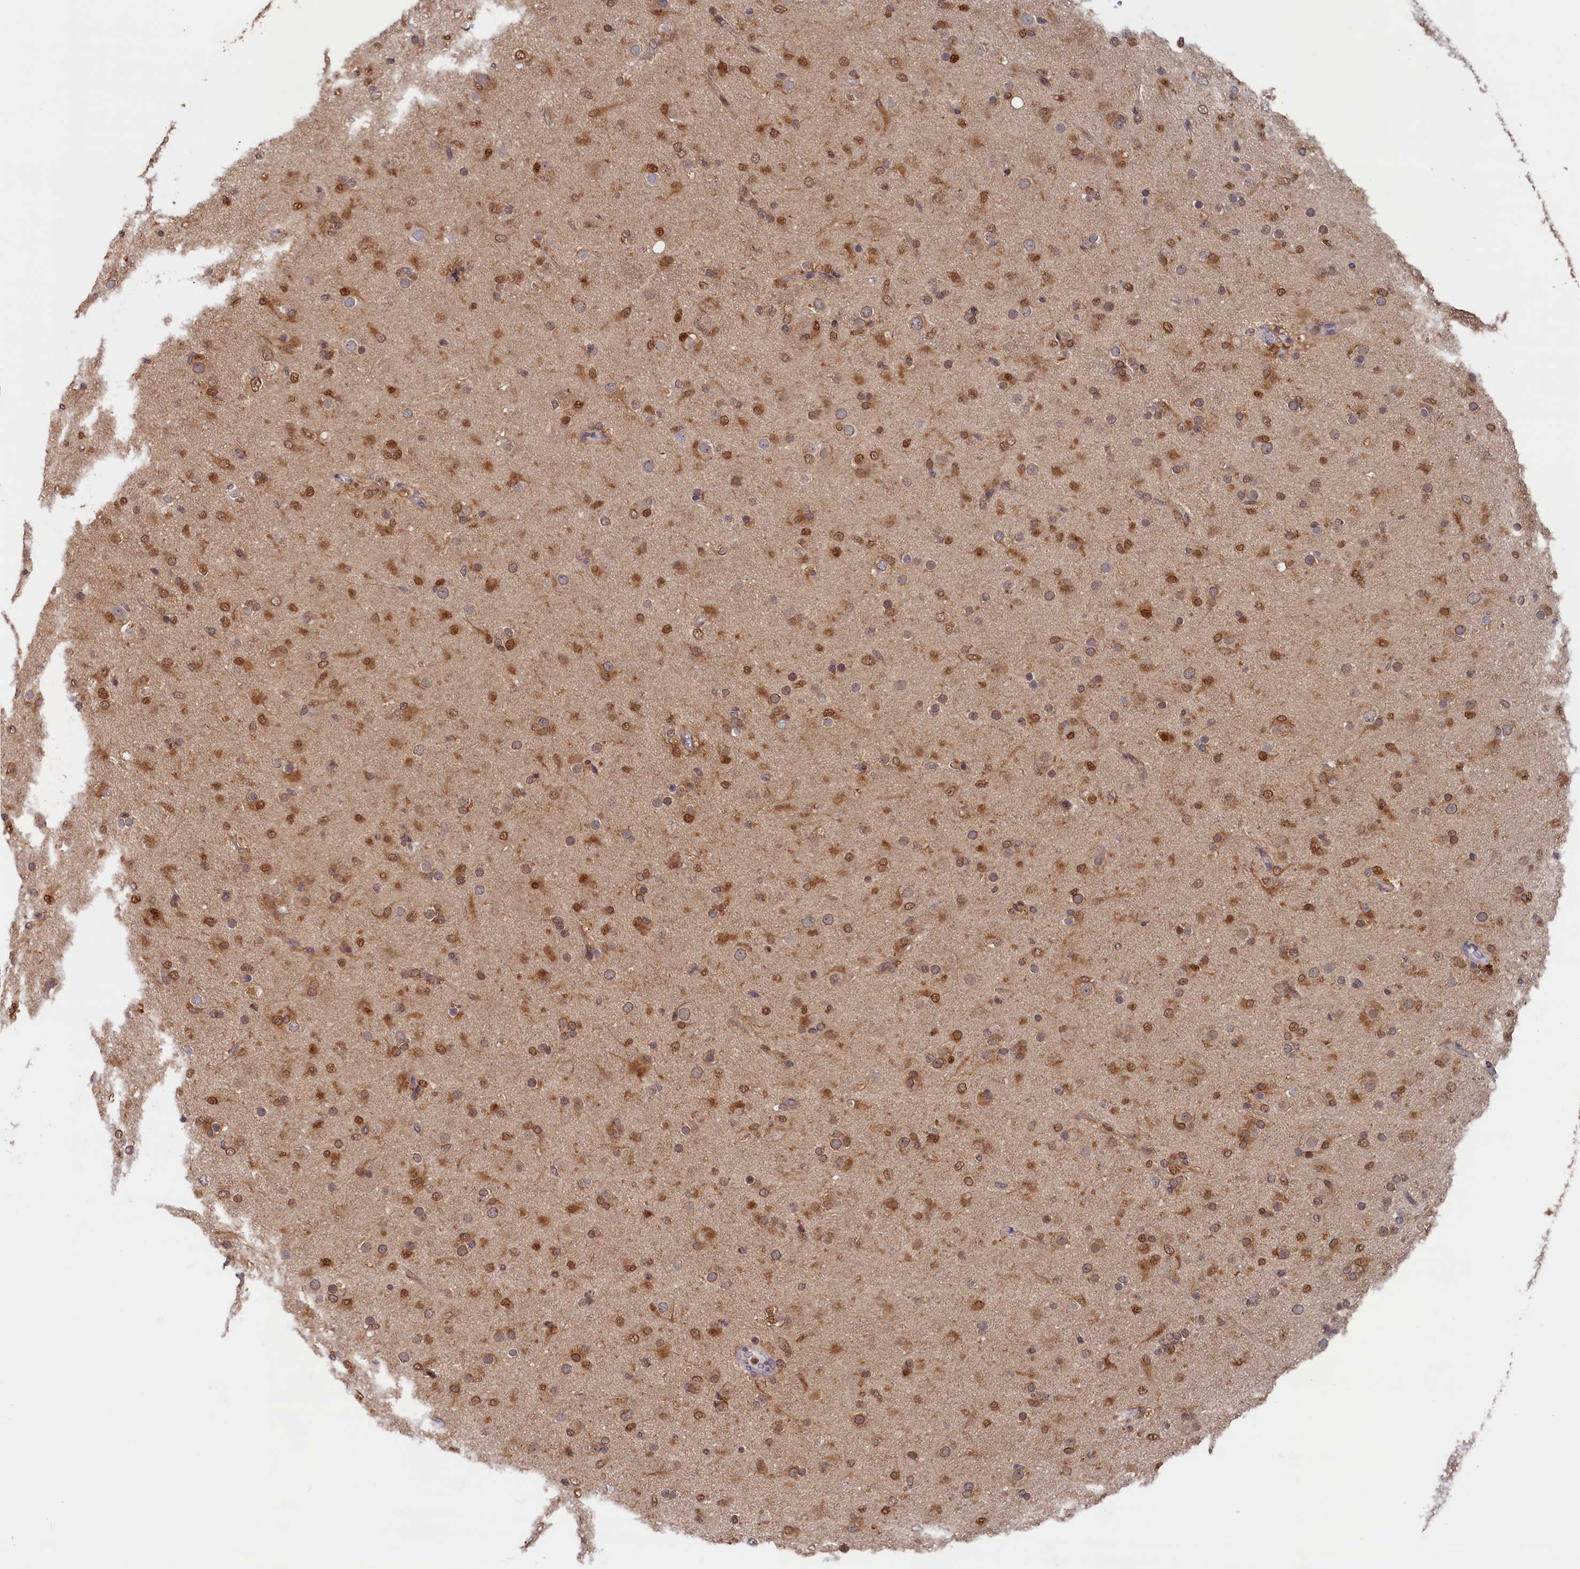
{"staining": {"intensity": "moderate", "quantity": ">75%", "location": "cytoplasmic/membranous,nuclear"}, "tissue": "glioma", "cell_type": "Tumor cells", "image_type": "cancer", "snomed": [{"axis": "morphology", "description": "Glioma, malignant, Low grade"}, {"axis": "topography", "description": "Brain"}], "caption": "IHC of human malignant low-grade glioma exhibits medium levels of moderate cytoplasmic/membranous and nuclear expression in approximately >75% of tumor cells.", "gene": "AHCY", "patient": {"sex": "male", "age": 65}}